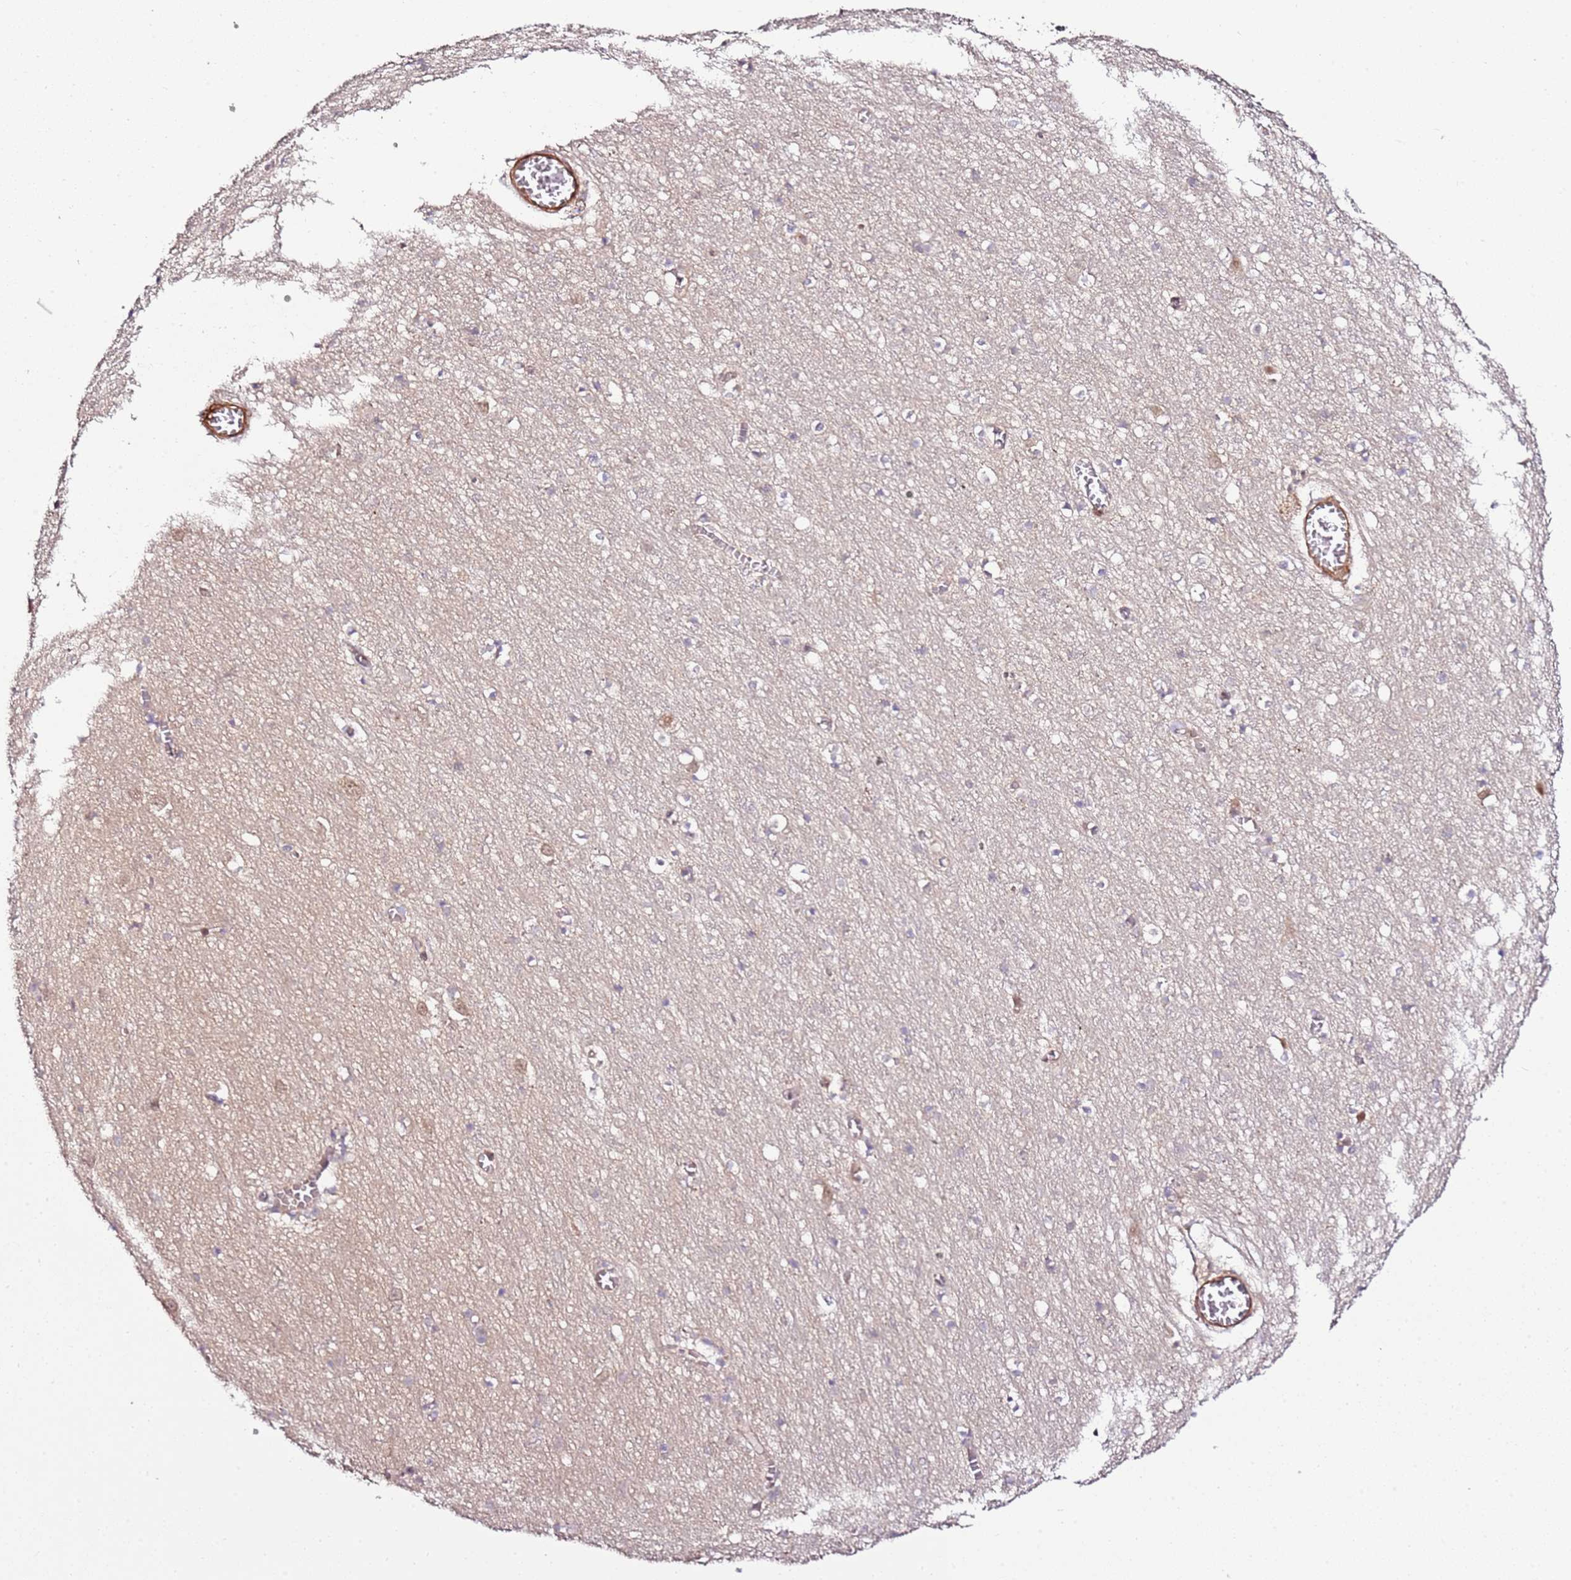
{"staining": {"intensity": "moderate", "quantity": ">75%", "location": "cytoplasmic/membranous"}, "tissue": "cerebral cortex", "cell_type": "Endothelial cells", "image_type": "normal", "snomed": [{"axis": "morphology", "description": "Normal tissue, NOS"}, {"axis": "topography", "description": "Cerebral cortex"}], "caption": "The immunohistochemical stain labels moderate cytoplasmic/membranous positivity in endothelial cells of unremarkable cerebral cortex. The staining was performed using DAB (3,3'-diaminobenzidine) to visualize the protein expression in brown, while the nuclei were stained in blue with hematoxylin (Magnification: 20x).", "gene": "CCNYL1", "patient": {"sex": "female", "age": 64}}